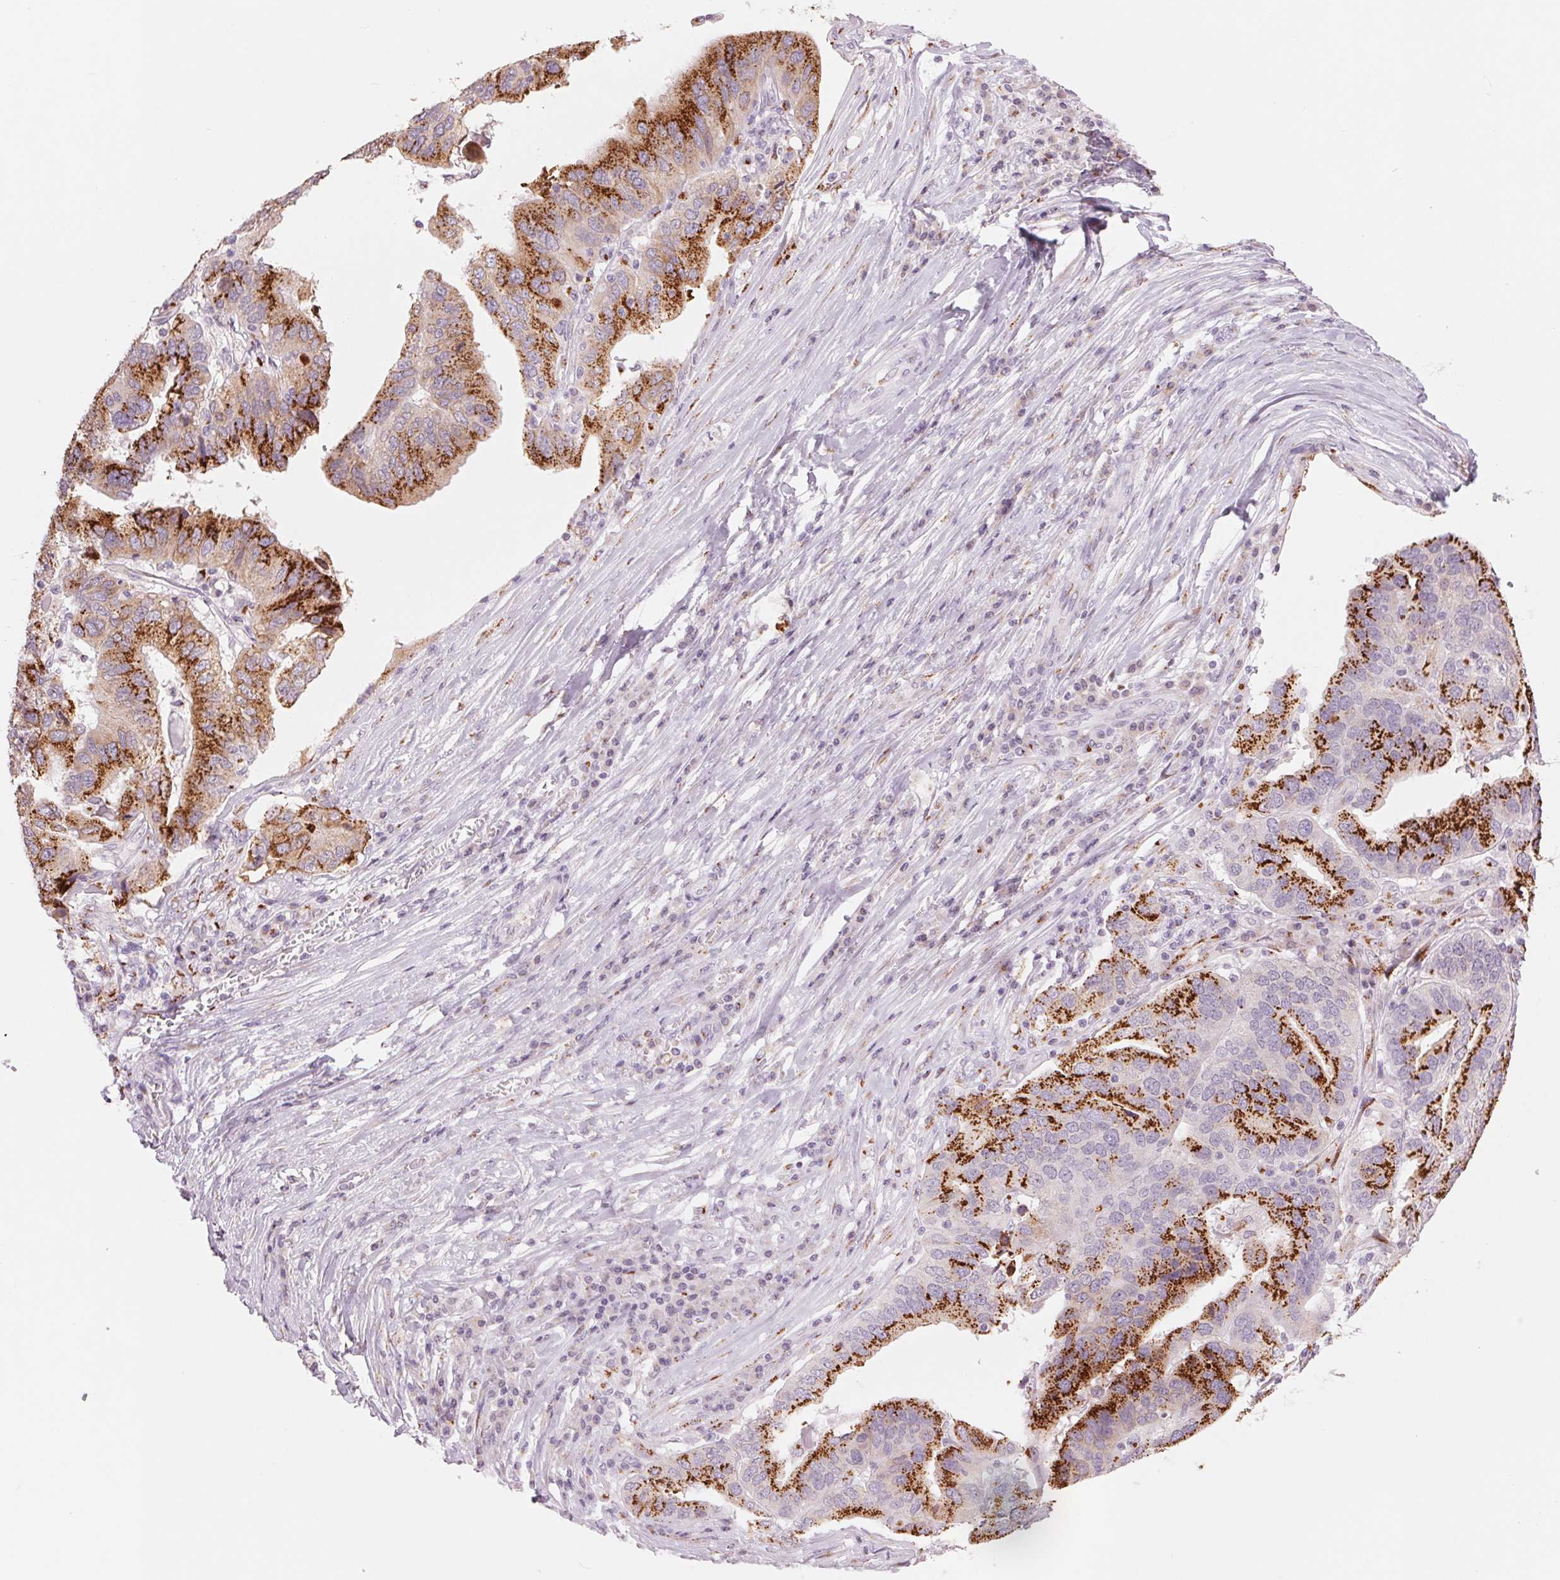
{"staining": {"intensity": "strong", "quantity": ">75%", "location": "cytoplasmic/membranous"}, "tissue": "ovarian cancer", "cell_type": "Tumor cells", "image_type": "cancer", "snomed": [{"axis": "morphology", "description": "Cystadenocarcinoma, serous, NOS"}, {"axis": "topography", "description": "Ovary"}], "caption": "The immunohistochemical stain labels strong cytoplasmic/membranous positivity in tumor cells of ovarian cancer (serous cystadenocarcinoma) tissue.", "gene": "GALNT7", "patient": {"sex": "female", "age": 79}}